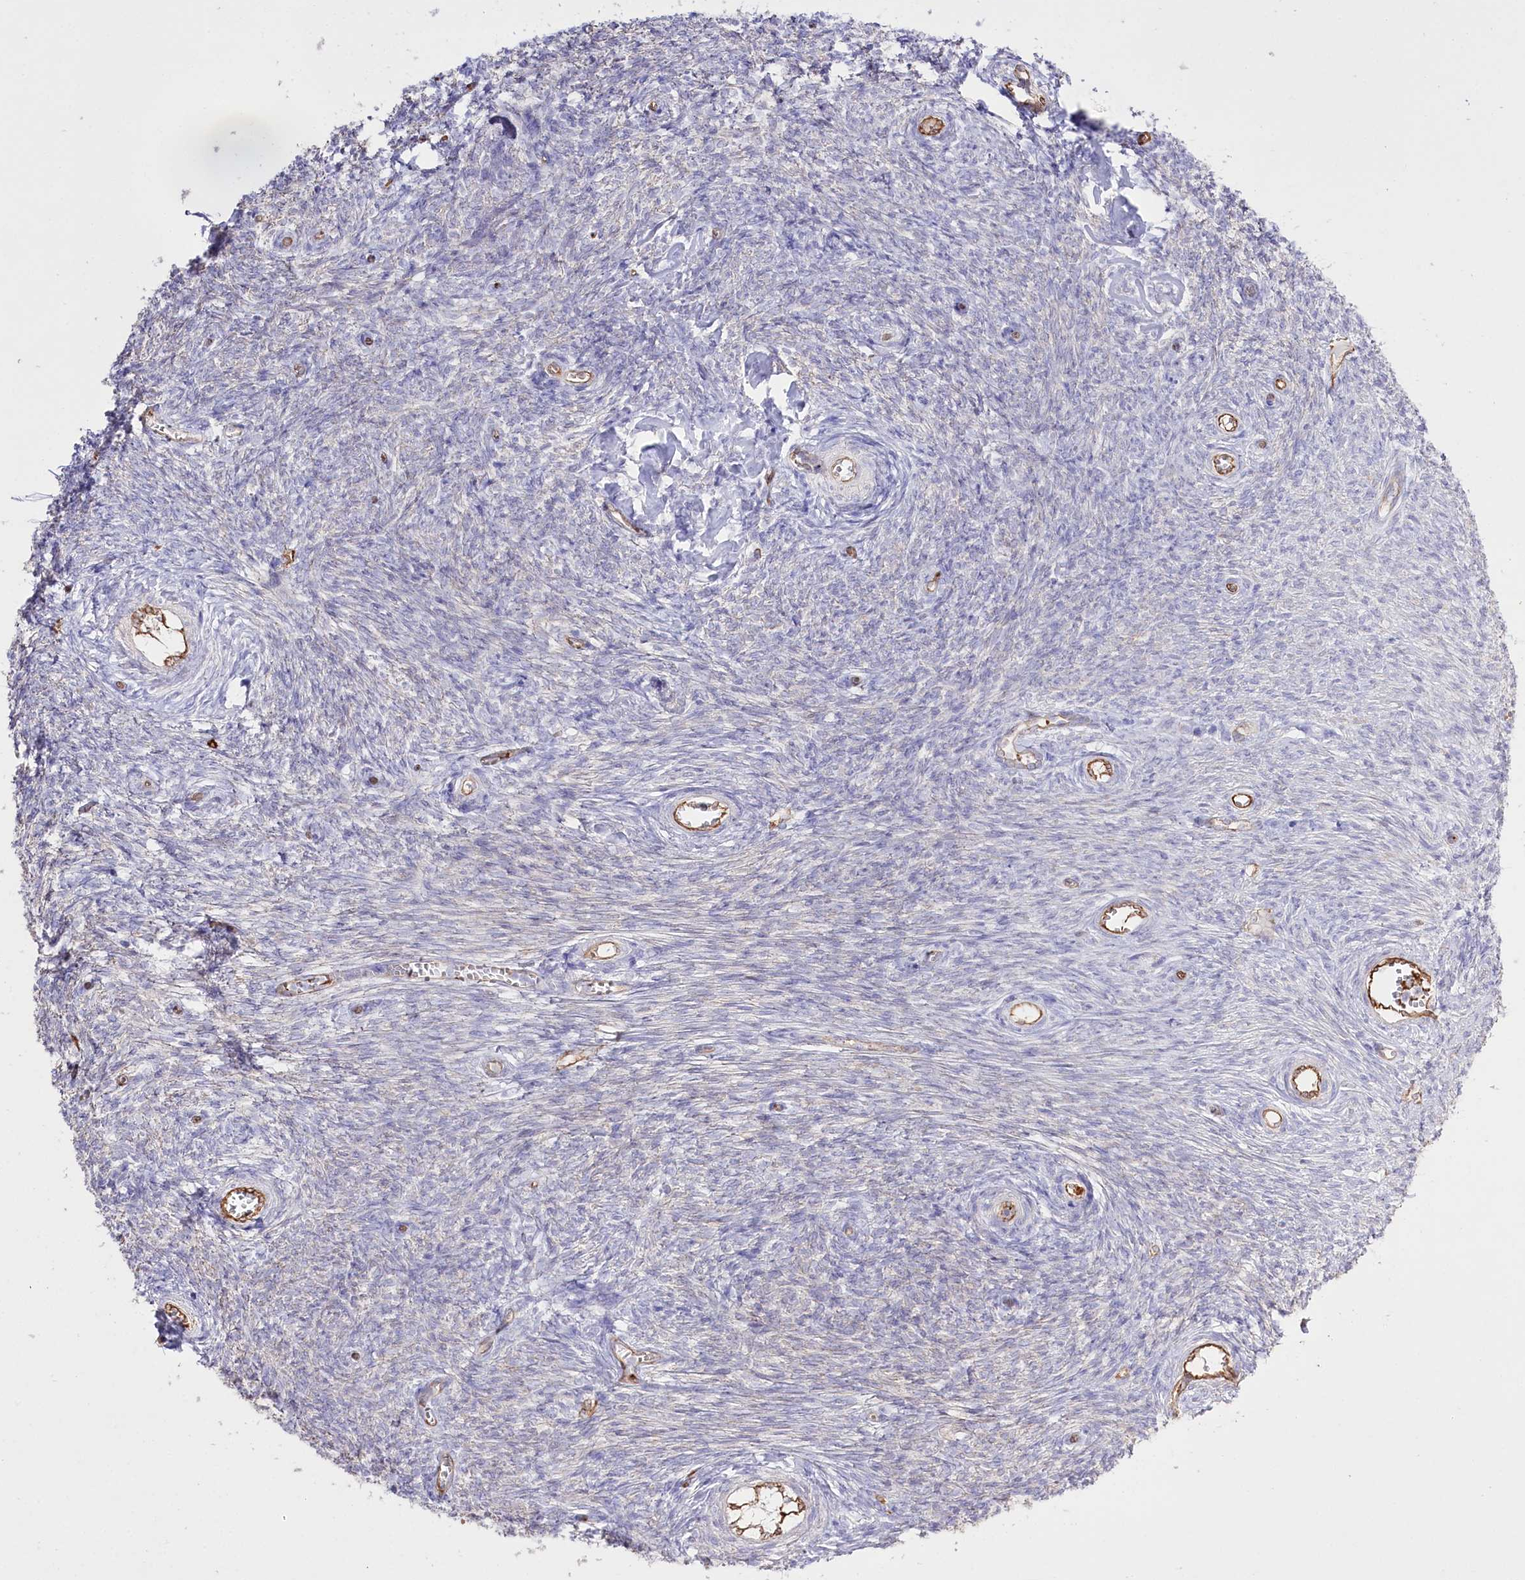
{"staining": {"intensity": "negative", "quantity": "none", "location": "none"}, "tissue": "ovary", "cell_type": "Ovarian stroma cells", "image_type": "normal", "snomed": [{"axis": "morphology", "description": "Normal tissue, NOS"}, {"axis": "topography", "description": "Ovary"}], "caption": "Protein analysis of normal ovary exhibits no significant positivity in ovarian stroma cells.", "gene": "SLC39A10", "patient": {"sex": "female", "age": 44}}